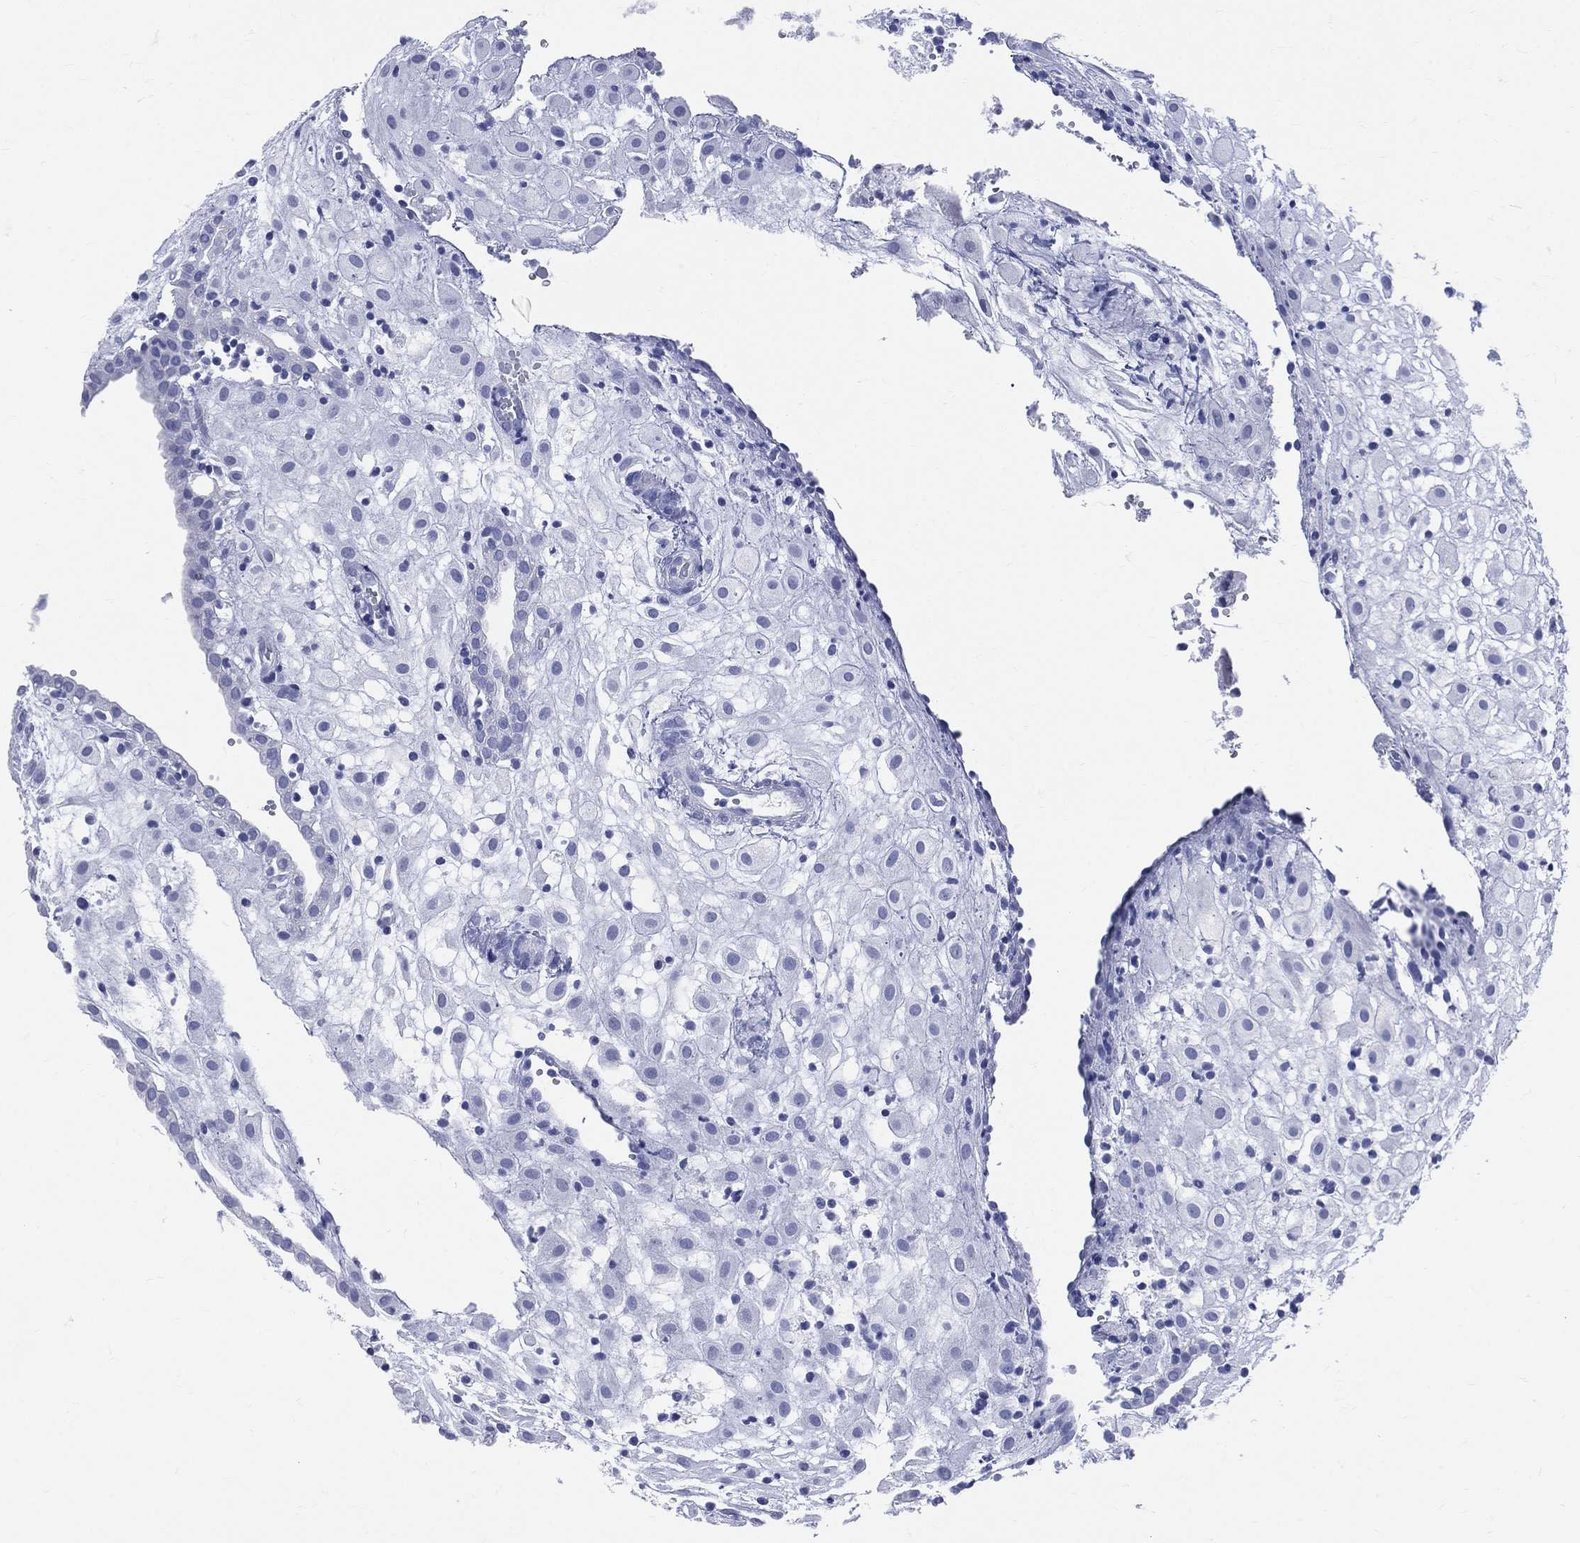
{"staining": {"intensity": "negative", "quantity": "none", "location": "none"}, "tissue": "placenta", "cell_type": "Decidual cells", "image_type": "normal", "snomed": [{"axis": "morphology", "description": "Normal tissue, NOS"}, {"axis": "topography", "description": "Placenta"}], "caption": "The immunohistochemistry (IHC) photomicrograph has no significant expression in decidual cells of placenta.", "gene": "SYP", "patient": {"sex": "female", "age": 24}}